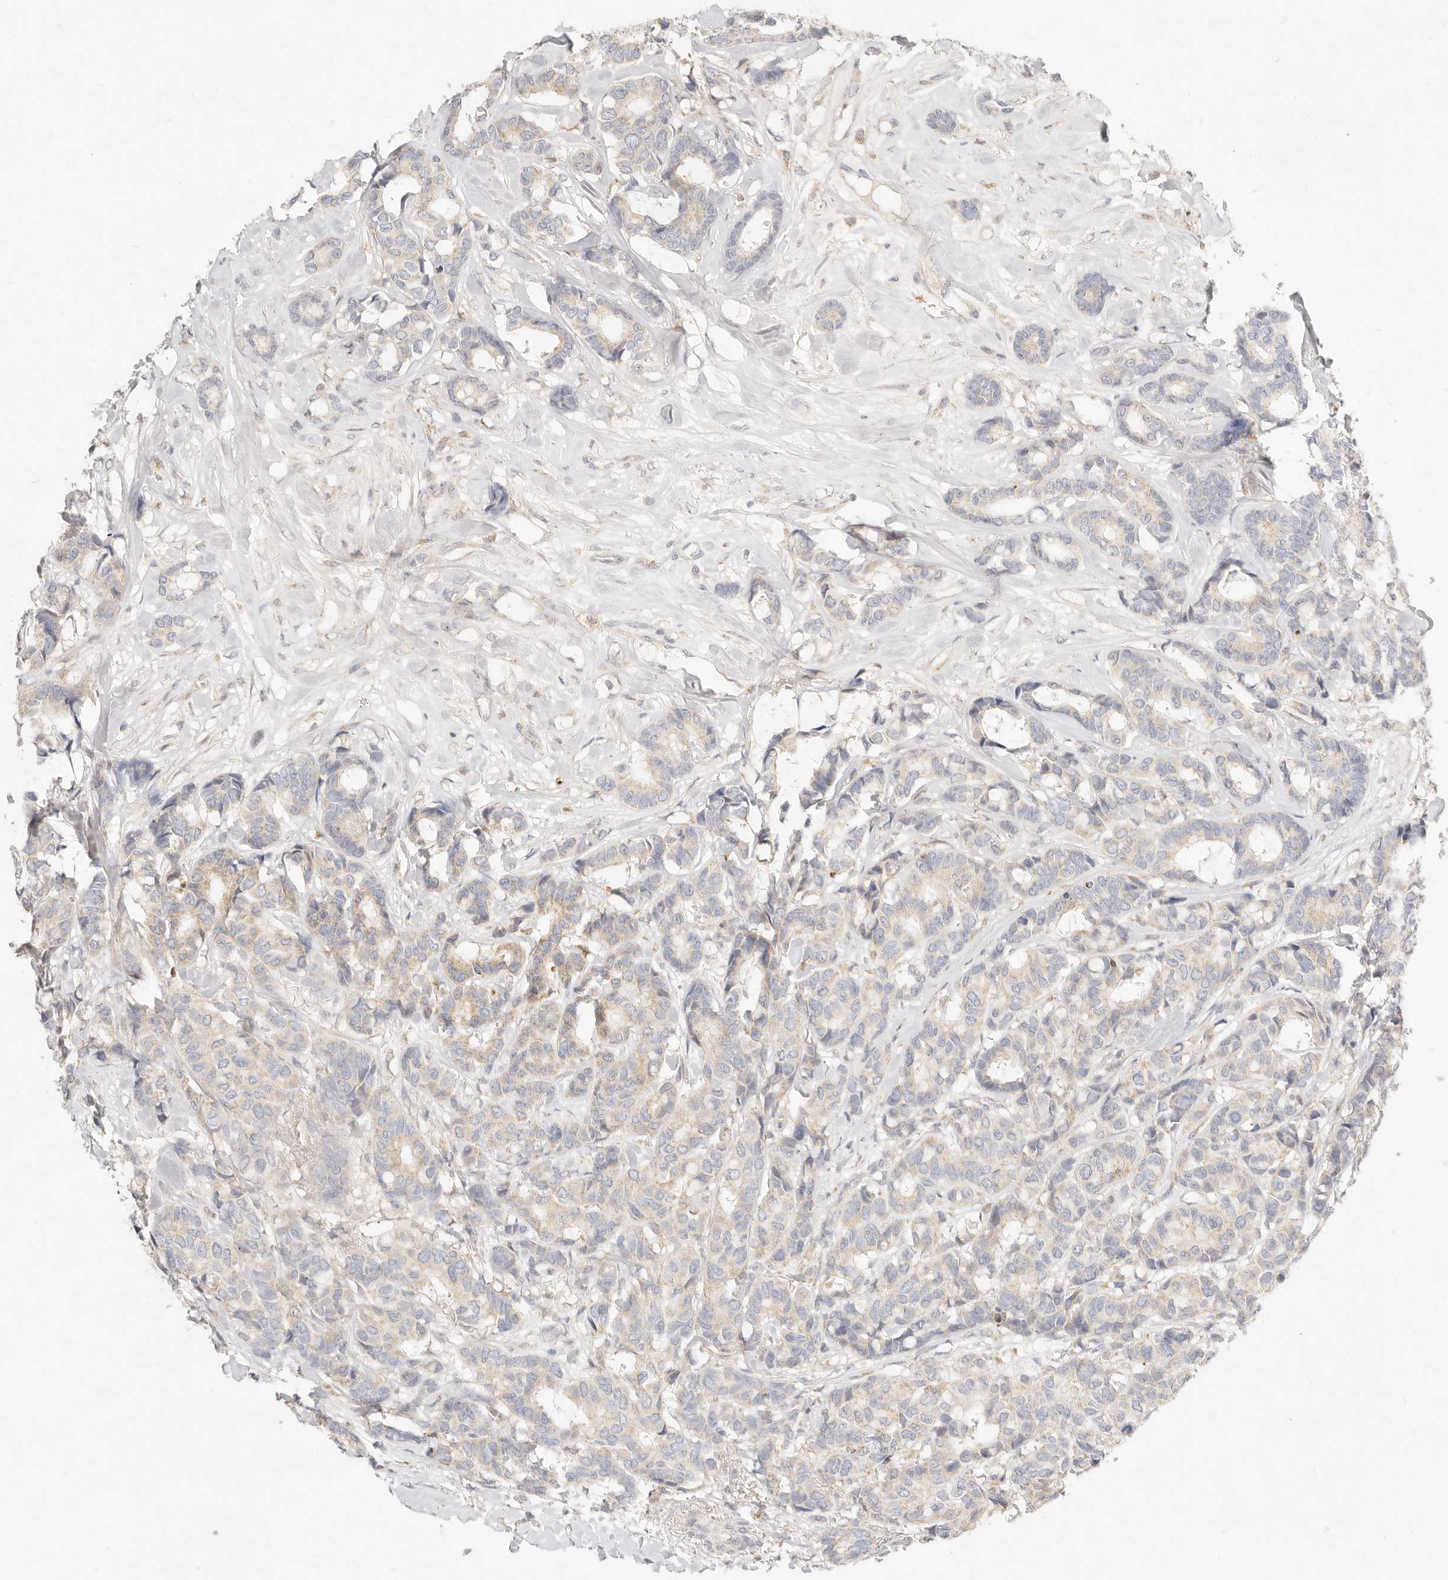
{"staining": {"intensity": "negative", "quantity": "none", "location": "none"}, "tissue": "breast cancer", "cell_type": "Tumor cells", "image_type": "cancer", "snomed": [{"axis": "morphology", "description": "Duct carcinoma"}, {"axis": "topography", "description": "Breast"}], "caption": "Protein analysis of breast cancer (intraductal carcinoma) reveals no significant staining in tumor cells. Brightfield microscopy of immunohistochemistry (IHC) stained with DAB (3,3'-diaminobenzidine) (brown) and hematoxylin (blue), captured at high magnification.", "gene": "ACOX1", "patient": {"sex": "female", "age": 87}}